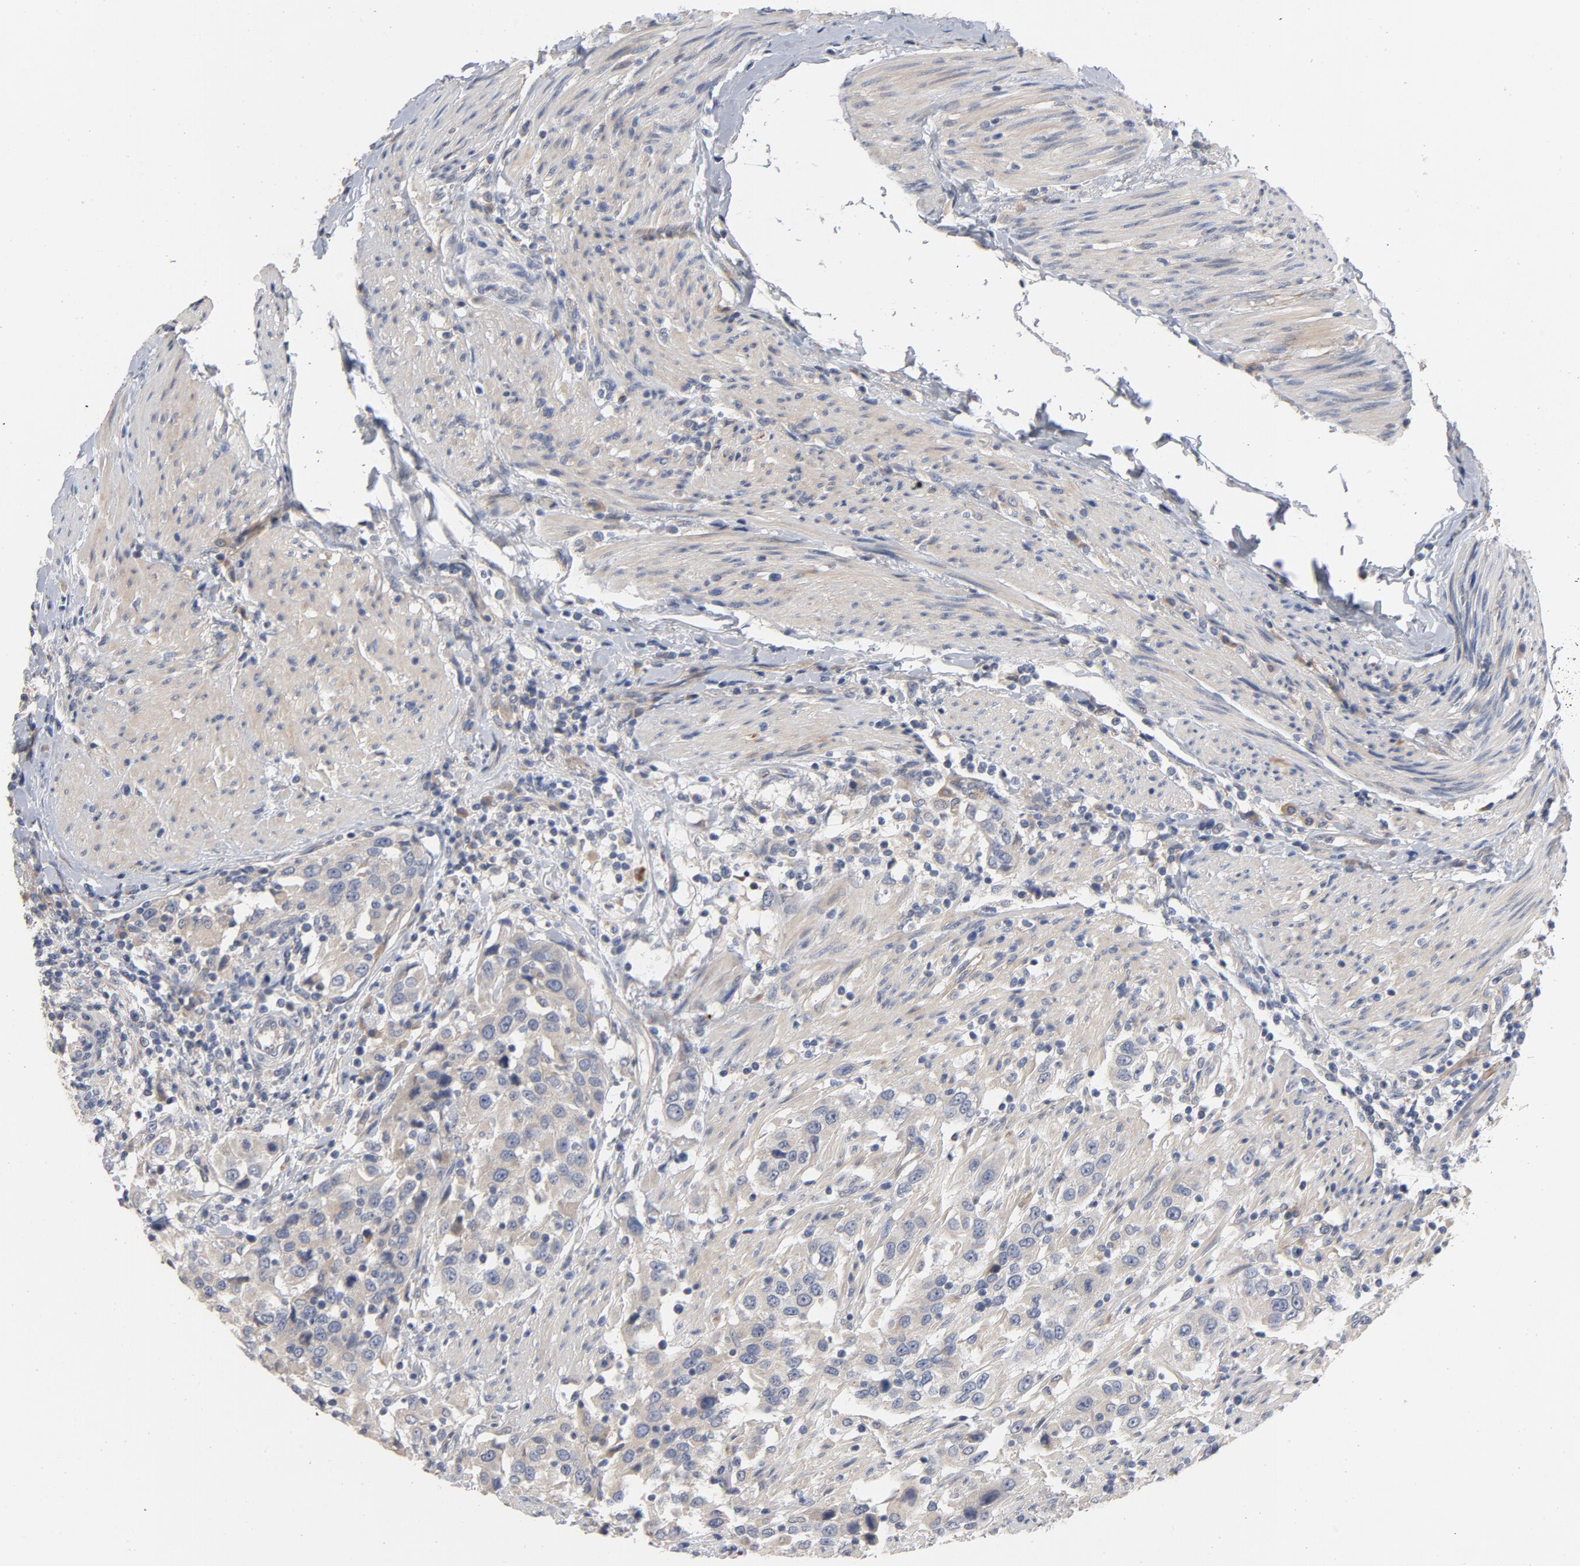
{"staining": {"intensity": "weak", "quantity": ">75%", "location": "cytoplasmic/membranous"}, "tissue": "urothelial cancer", "cell_type": "Tumor cells", "image_type": "cancer", "snomed": [{"axis": "morphology", "description": "Urothelial carcinoma, High grade"}, {"axis": "topography", "description": "Urinary bladder"}], "caption": "Urothelial carcinoma (high-grade) stained for a protein (brown) exhibits weak cytoplasmic/membranous positive staining in about >75% of tumor cells.", "gene": "CCDC134", "patient": {"sex": "female", "age": 80}}